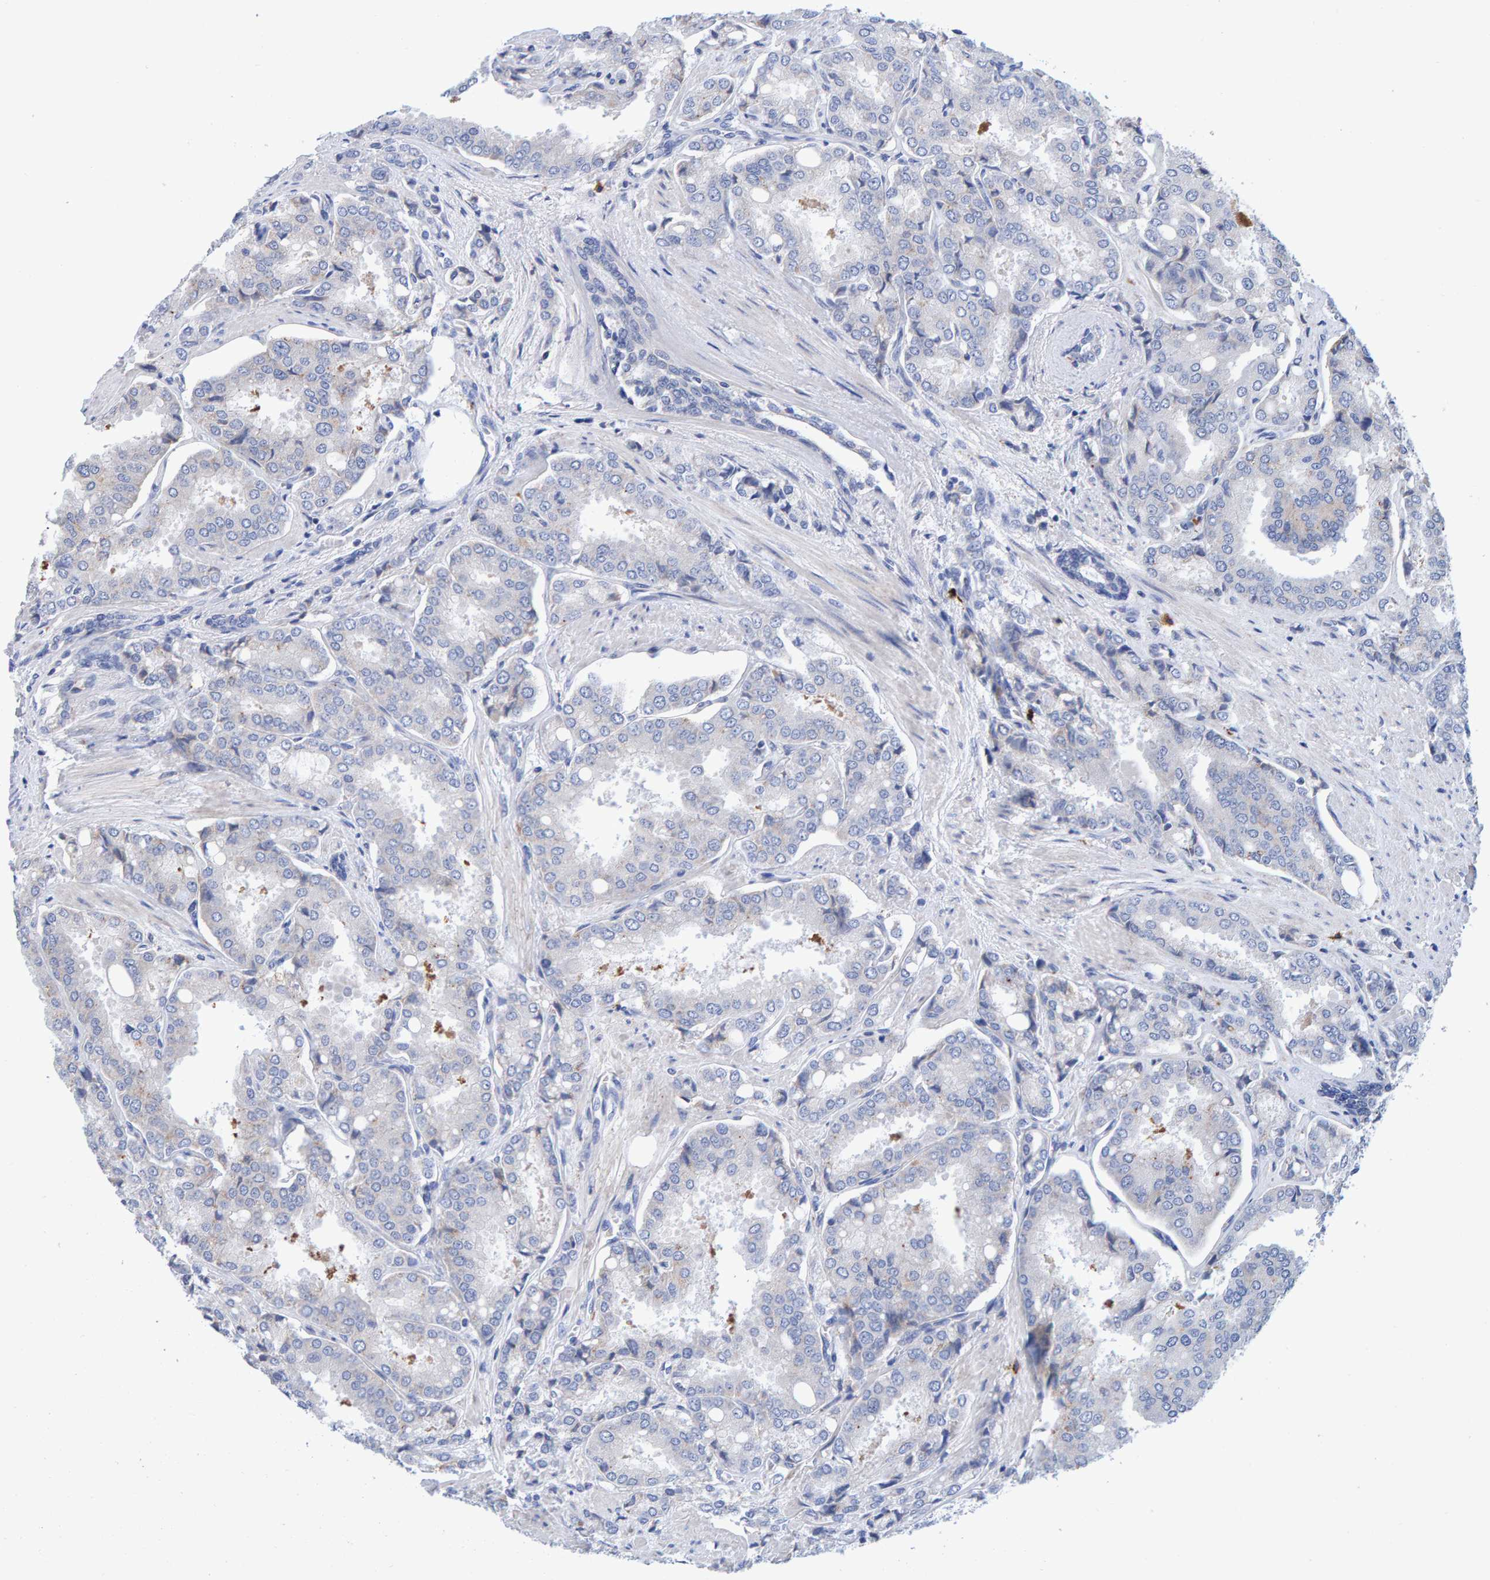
{"staining": {"intensity": "negative", "quantity": "none", "location": "none"}, "tissue": "prostate cancer", "cell_type": "Tumor cells", "image_type": "cancer", "snomed": [{"axis": "morphology", "description": "Adenocarcinoma, High grade"}, {"axis": "topography", "description": "Prostate"}], "caption": "This is an immunohistochemistry photomicrograph of prostate cancer (high-grade adenocarcinoma). There is no positivity in tumor cells.", "gene": "EFR3A", "patient": {"sex": "male", "age": 50}}